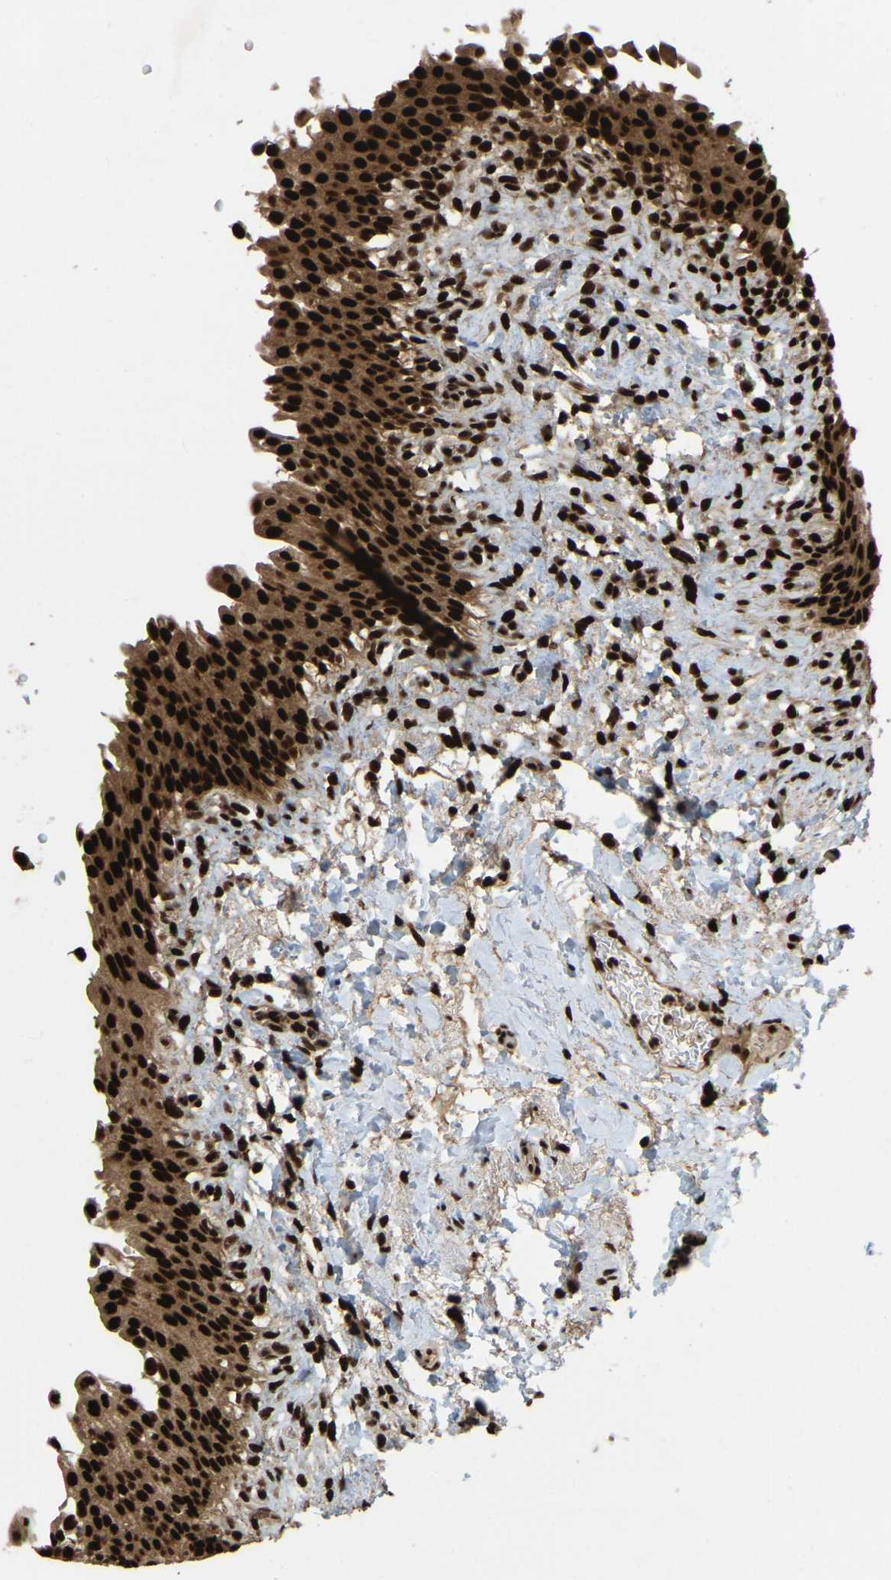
{"staining": {"intensity": "strong", "quantity": ">75%", "location": "cytoplasmic/membranous,nuclear"}, "tissue": "urinary bladder", "cell_type": "Urothelial cells", "image_type": "normal", "snomed": [{"axis": "morphology", "description": "Normal tissue, NOS"}, {"axis": "topography", "description": "Urinary bladder"}], "caption": "Strong cytoplasmic/membranous,nuclear protein positivity is appreciated in about >75% of urothelial cells in urinary bladder.", "gene": "TBL1XR1", "patient": {"sex": "female", "age": 60}}